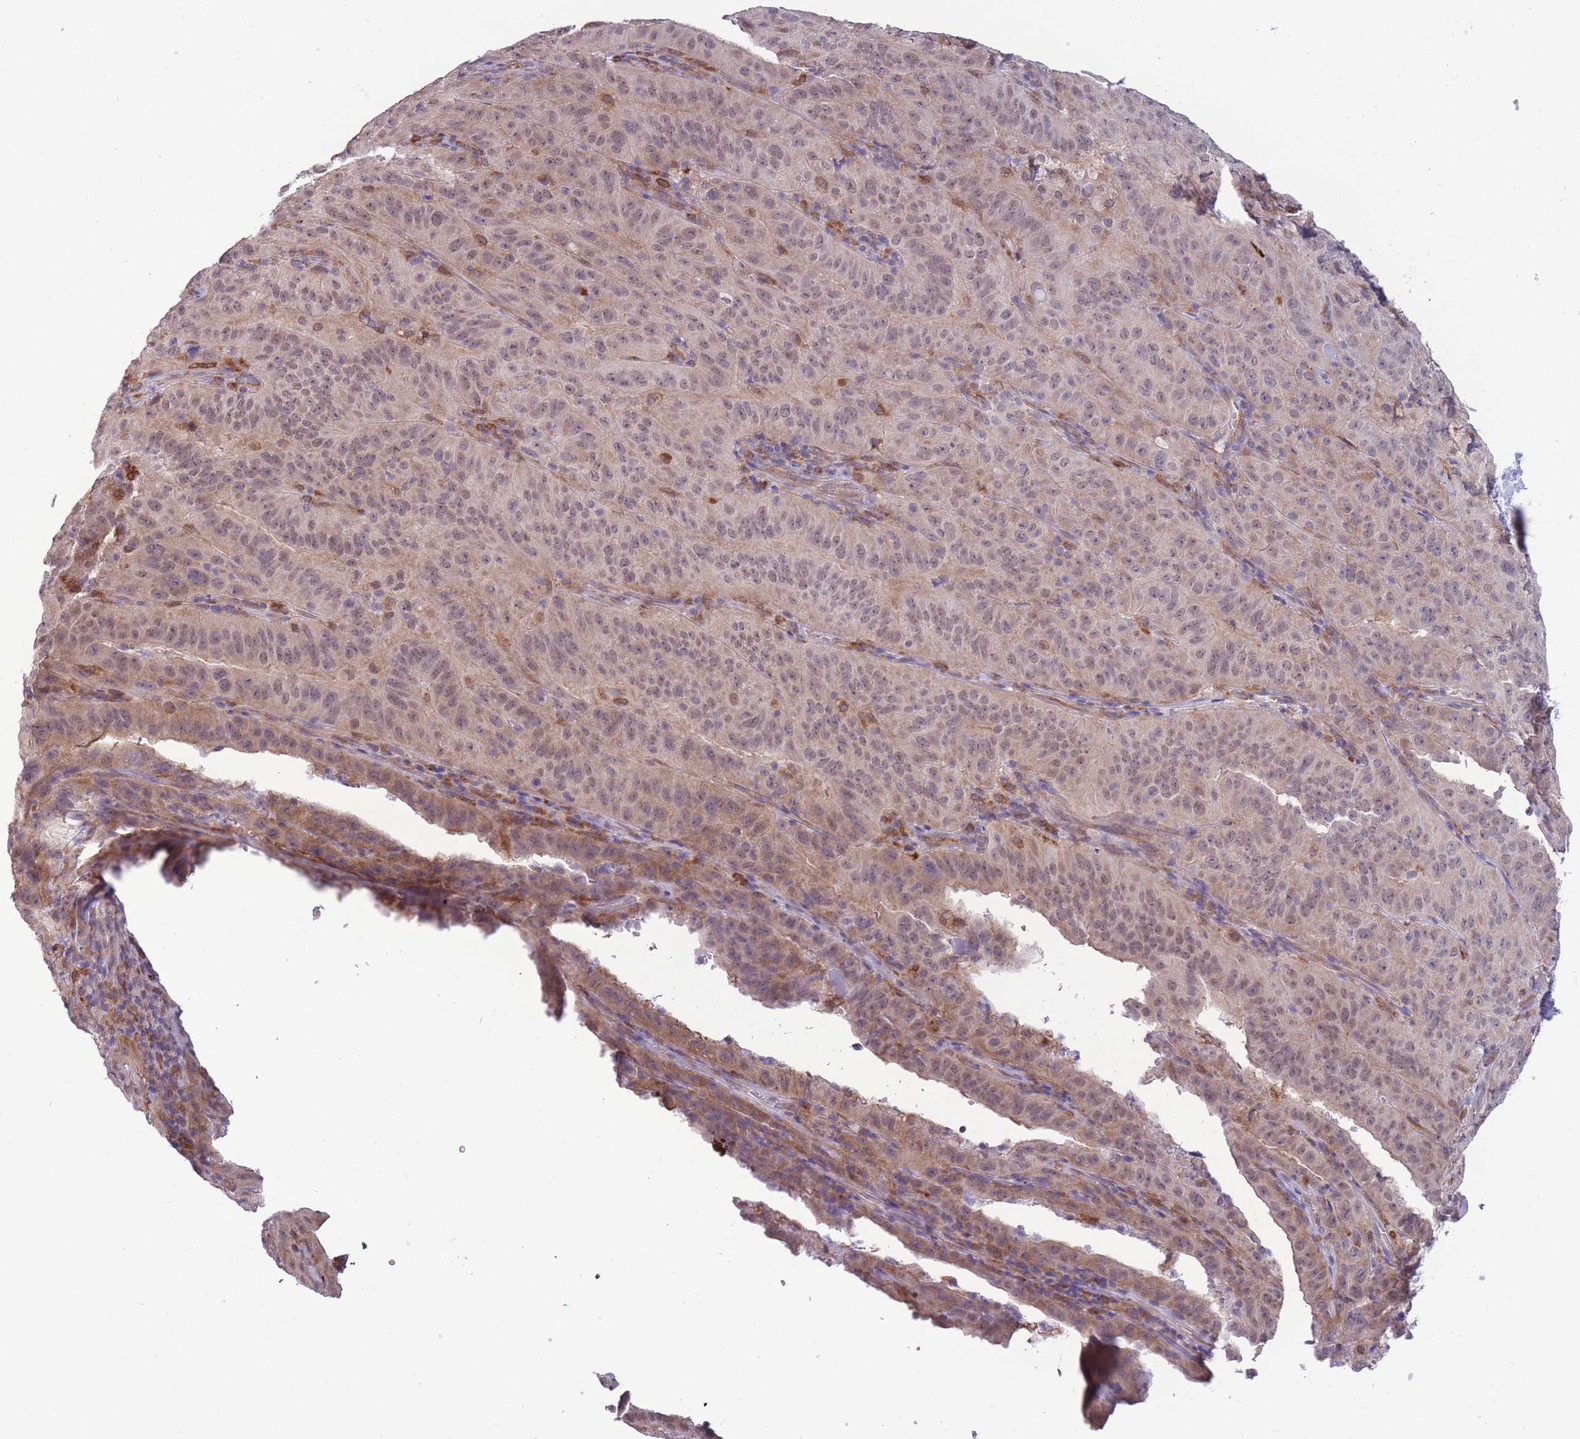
{"staining": {"intensity": "weak", "quantity": "25%-75%", "location": "cytoplasmic/membranous,nuclear"}, "tissue": "pancreatic cancer", "cell_type": "Tumor cells", "image_type": "cancer", "snomed": [{"axis": "morphology", "description": "Adenocarcinoma, NOS"}, {"axis": "topography", "description": "Pancreas"}], "caption": "Human pancreatic adenocarcinoma stained with a protein marker displays weak staining in tumor cells.", "gene": "TMEM121", "patient": {"sex": "male", "age": 63}}